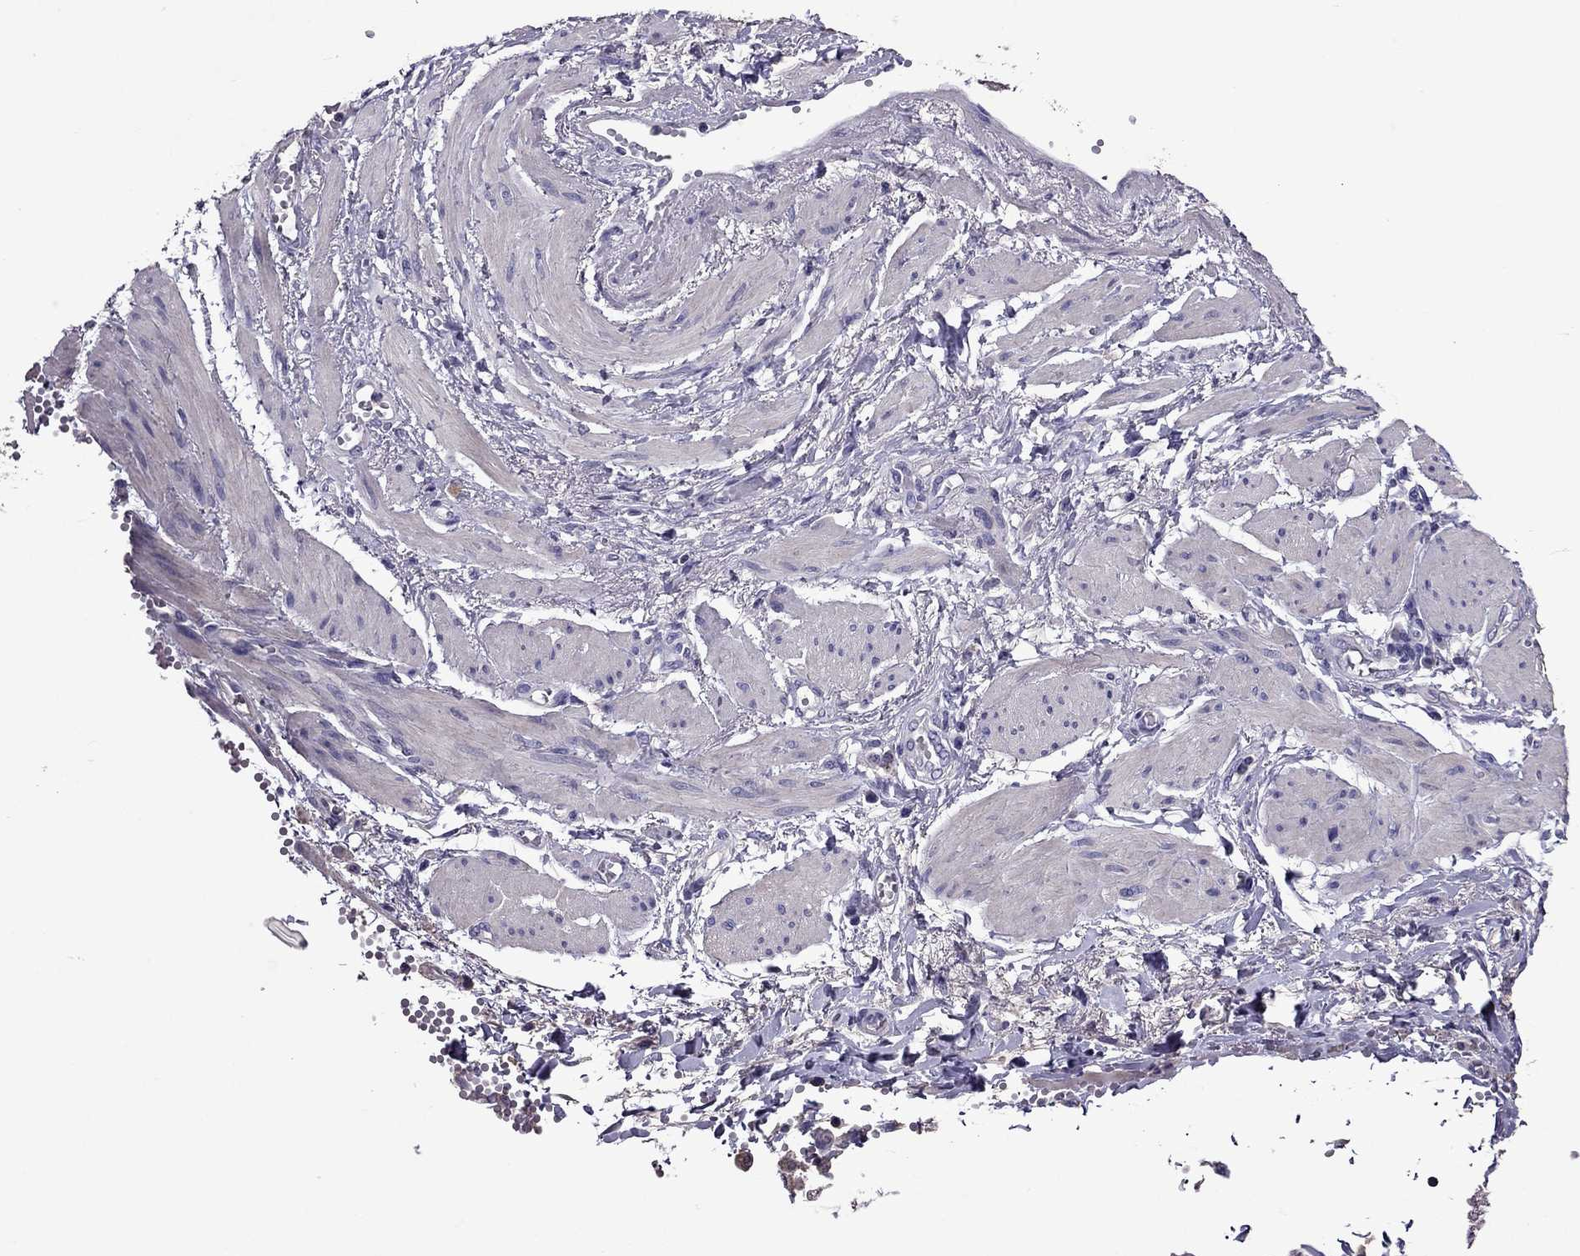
{"staining": {"intensity": "negative", "quantity": "none", "location": "none"}, "tissue": "ovarian cancer", "cell_type": "Tumor cells", "image_type": "cancer", "snomed": [{"axis": "morphology", "description": "Cystadenocarcinoma, serous, NOS"}, {"axis": "topography", "description": "Ovary"}], "caption": "Immunohistochemistry (IHC) micrograph of neoplastic tissue: ovarian serous cystadenocarcinoma stained with DAB exhibits no significant protein positivity in tumor cells.", "gene": "NKX3-1", "patient": {"sex": "female", "age": 67}}